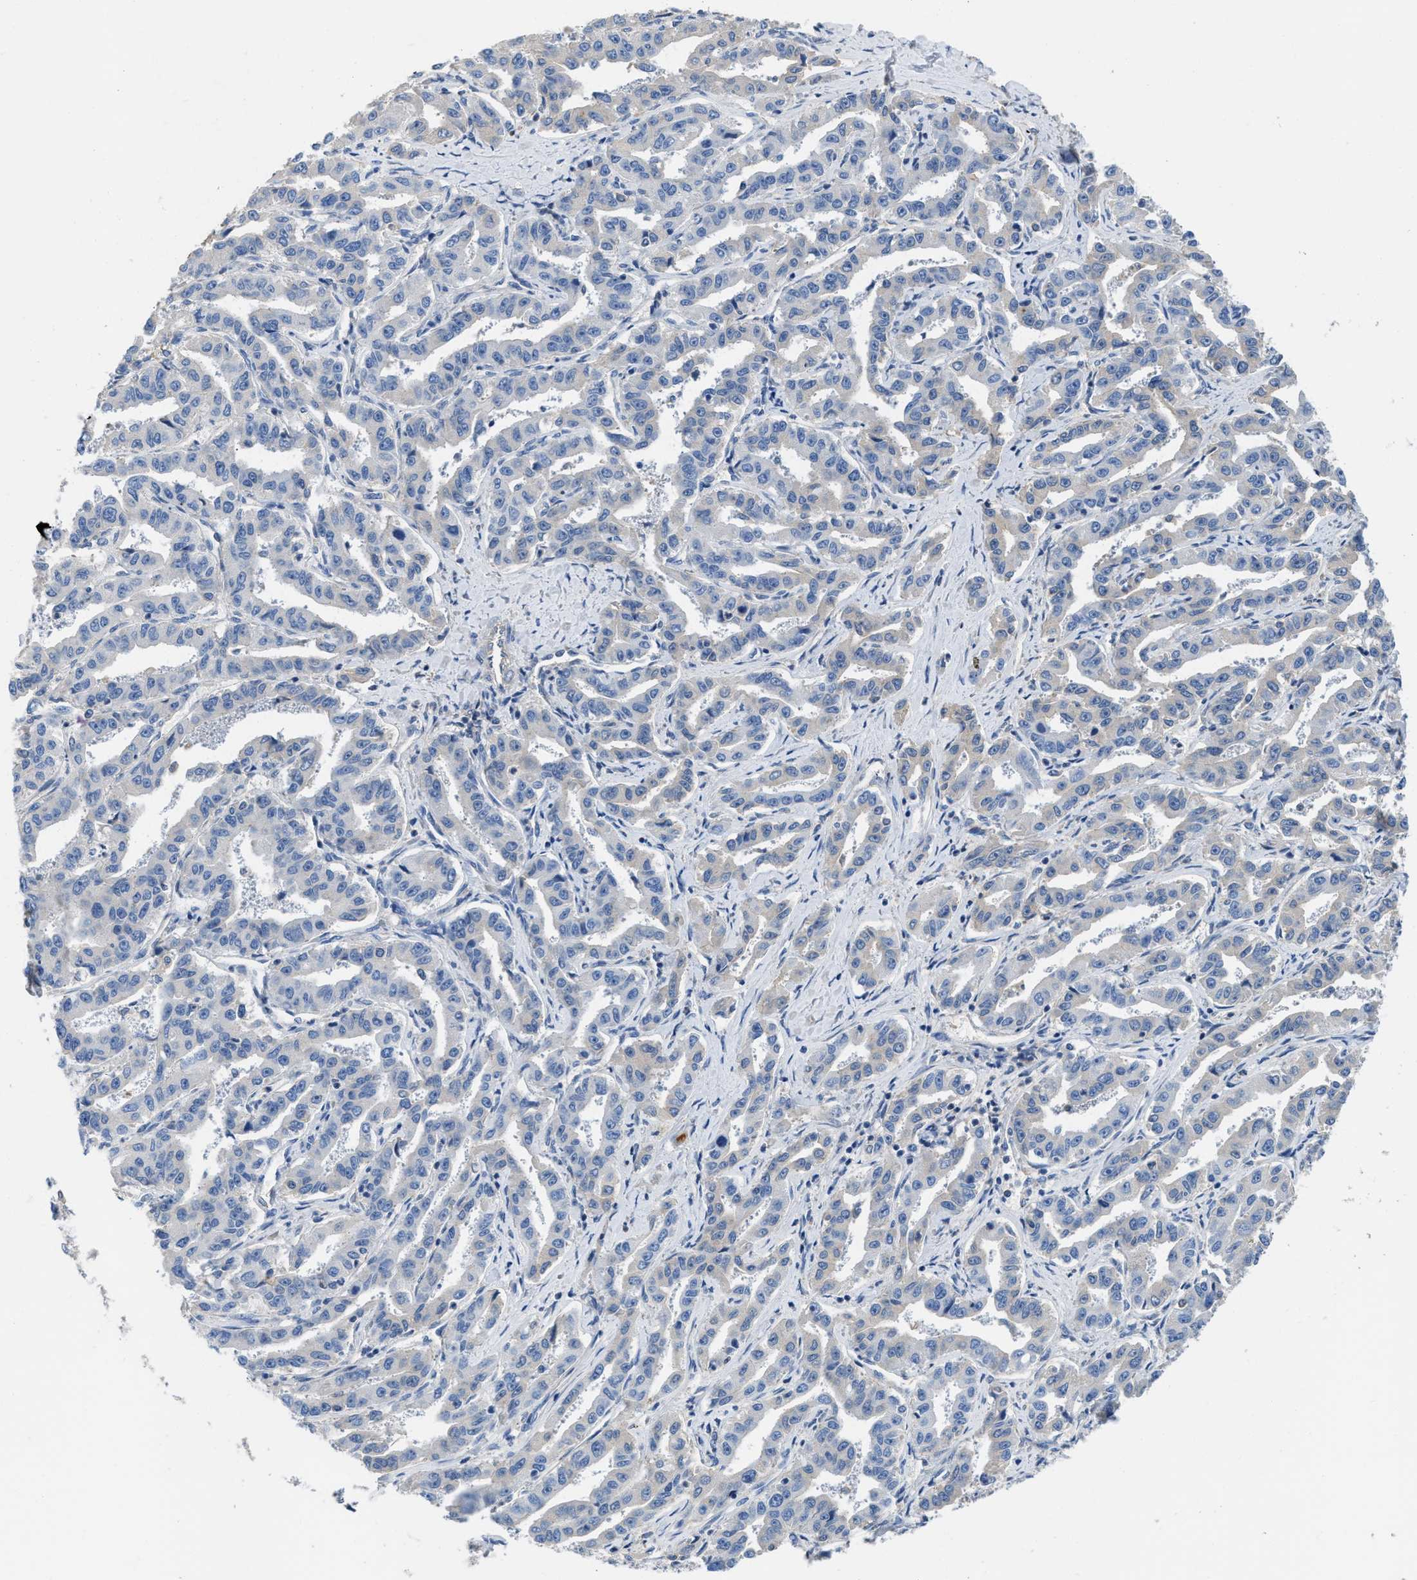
{"staining": {"intensity": "weak", "quantity": "<25%", "location": "cytoplasmic/membranous"}, "tissue": "liver cancer", "cell_type": "Tumor cells", "image_type": "cancer", "snomed": [{"axis": "morphology", "description": "Cholangiocarcinoma"}, {"axis": "topography", "description": "Liver"}], "caption": "Tumor cells show no significant expression in liver cholangiocarcinoma.", "gene": "C1S", "patient": {"sex": "male", "age": 59}}